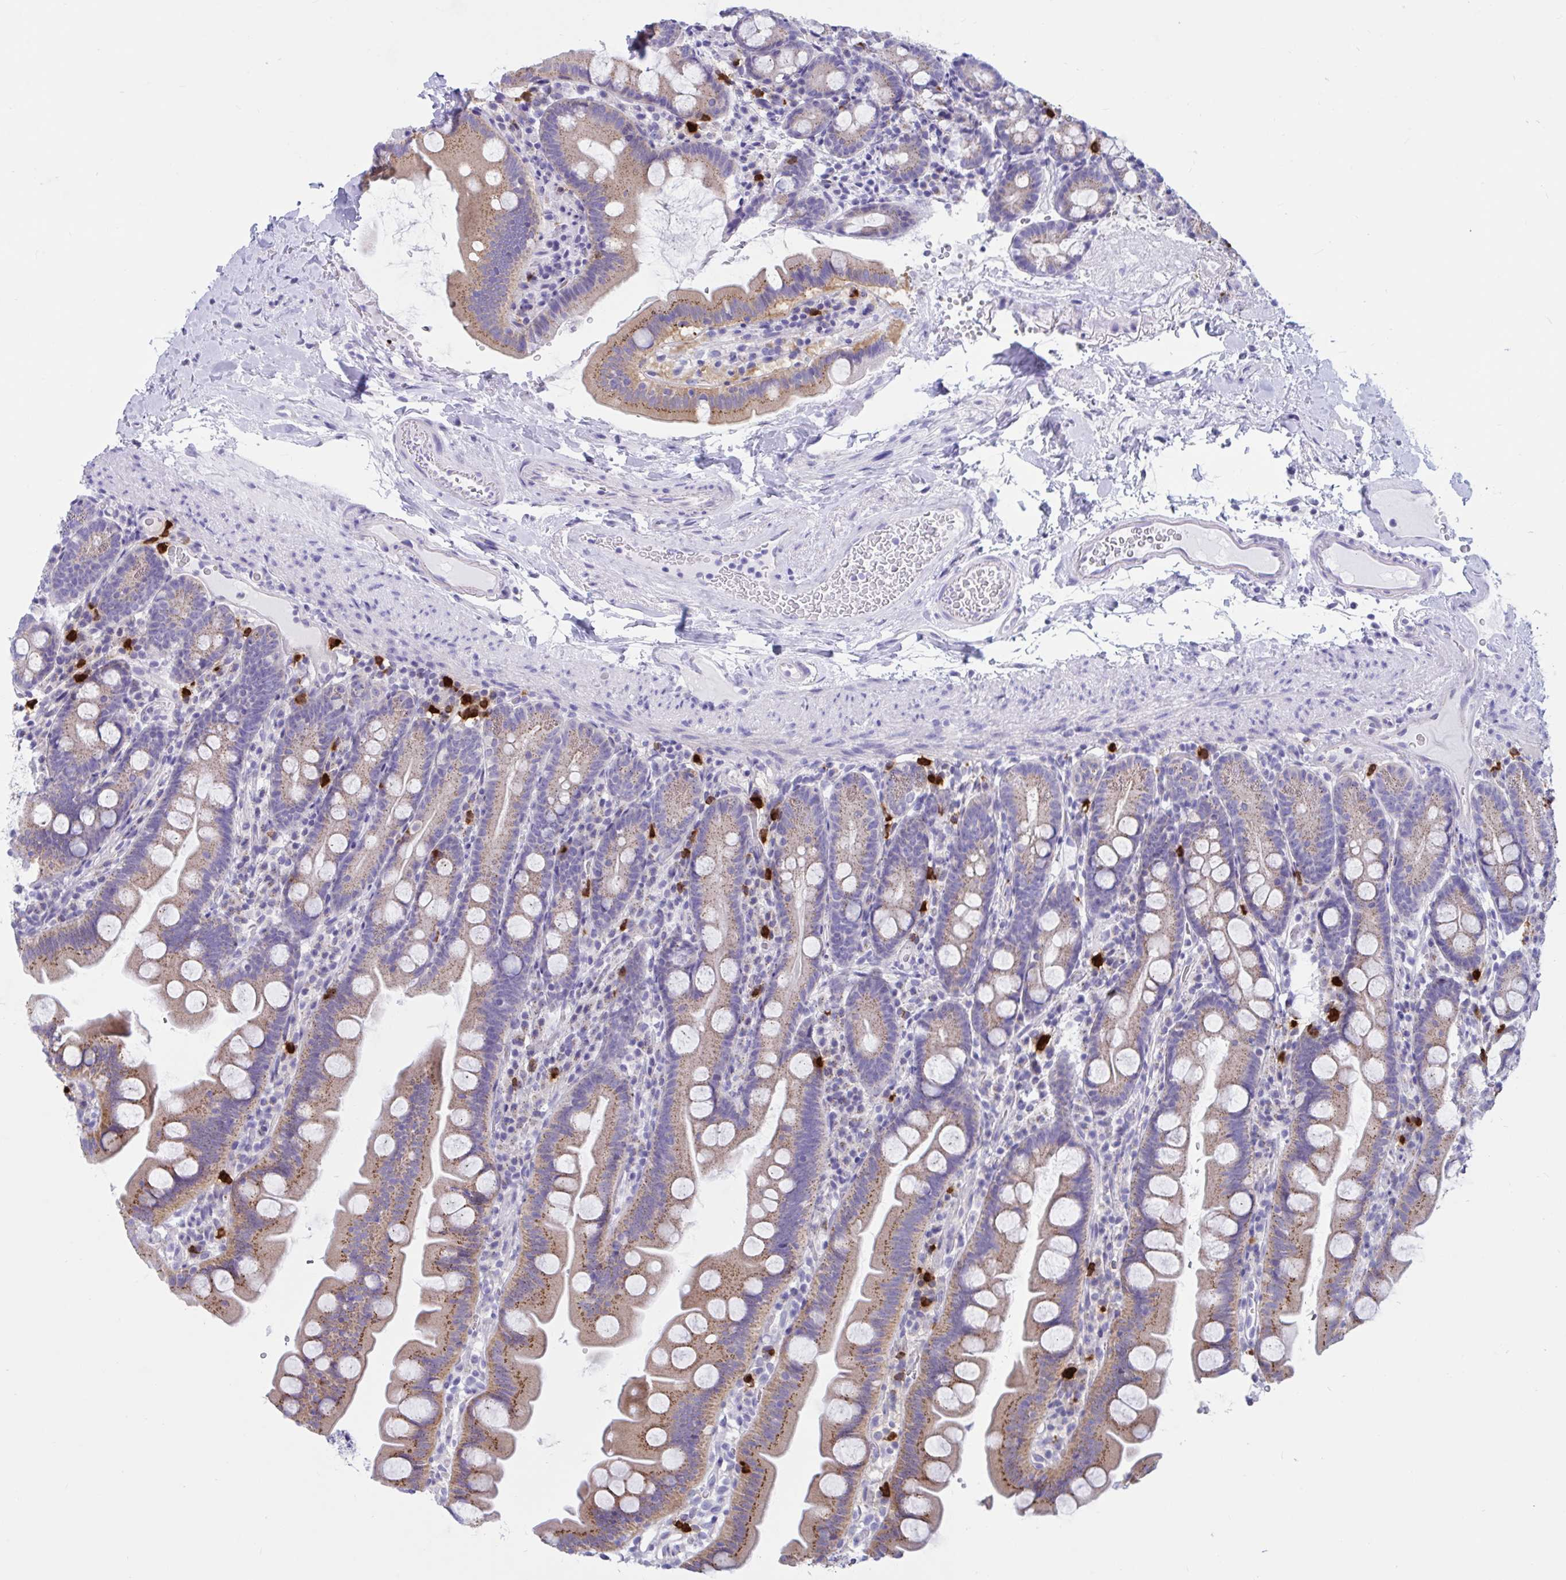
{"staining": {"intensity": "moderate", "quantity": "<25%", "location": "cytoplasmic/membranous"}, "tissue": "small intestine", "cell_type": "Glandular cells", "image_type": "normal", "snomed": [{"axis": "morphology", "description": "Normal tissue, NOS"}, {"axis": "topography", "description": "Small intestine"}], "caption": "IHC of unremarkable small intestine reveals low levels of moderate cytoplasmic/membranous expression in approximately <25% of glandular cells.", "gene": "RNASE3", "patient": {"sex": "female", "age": 68}}